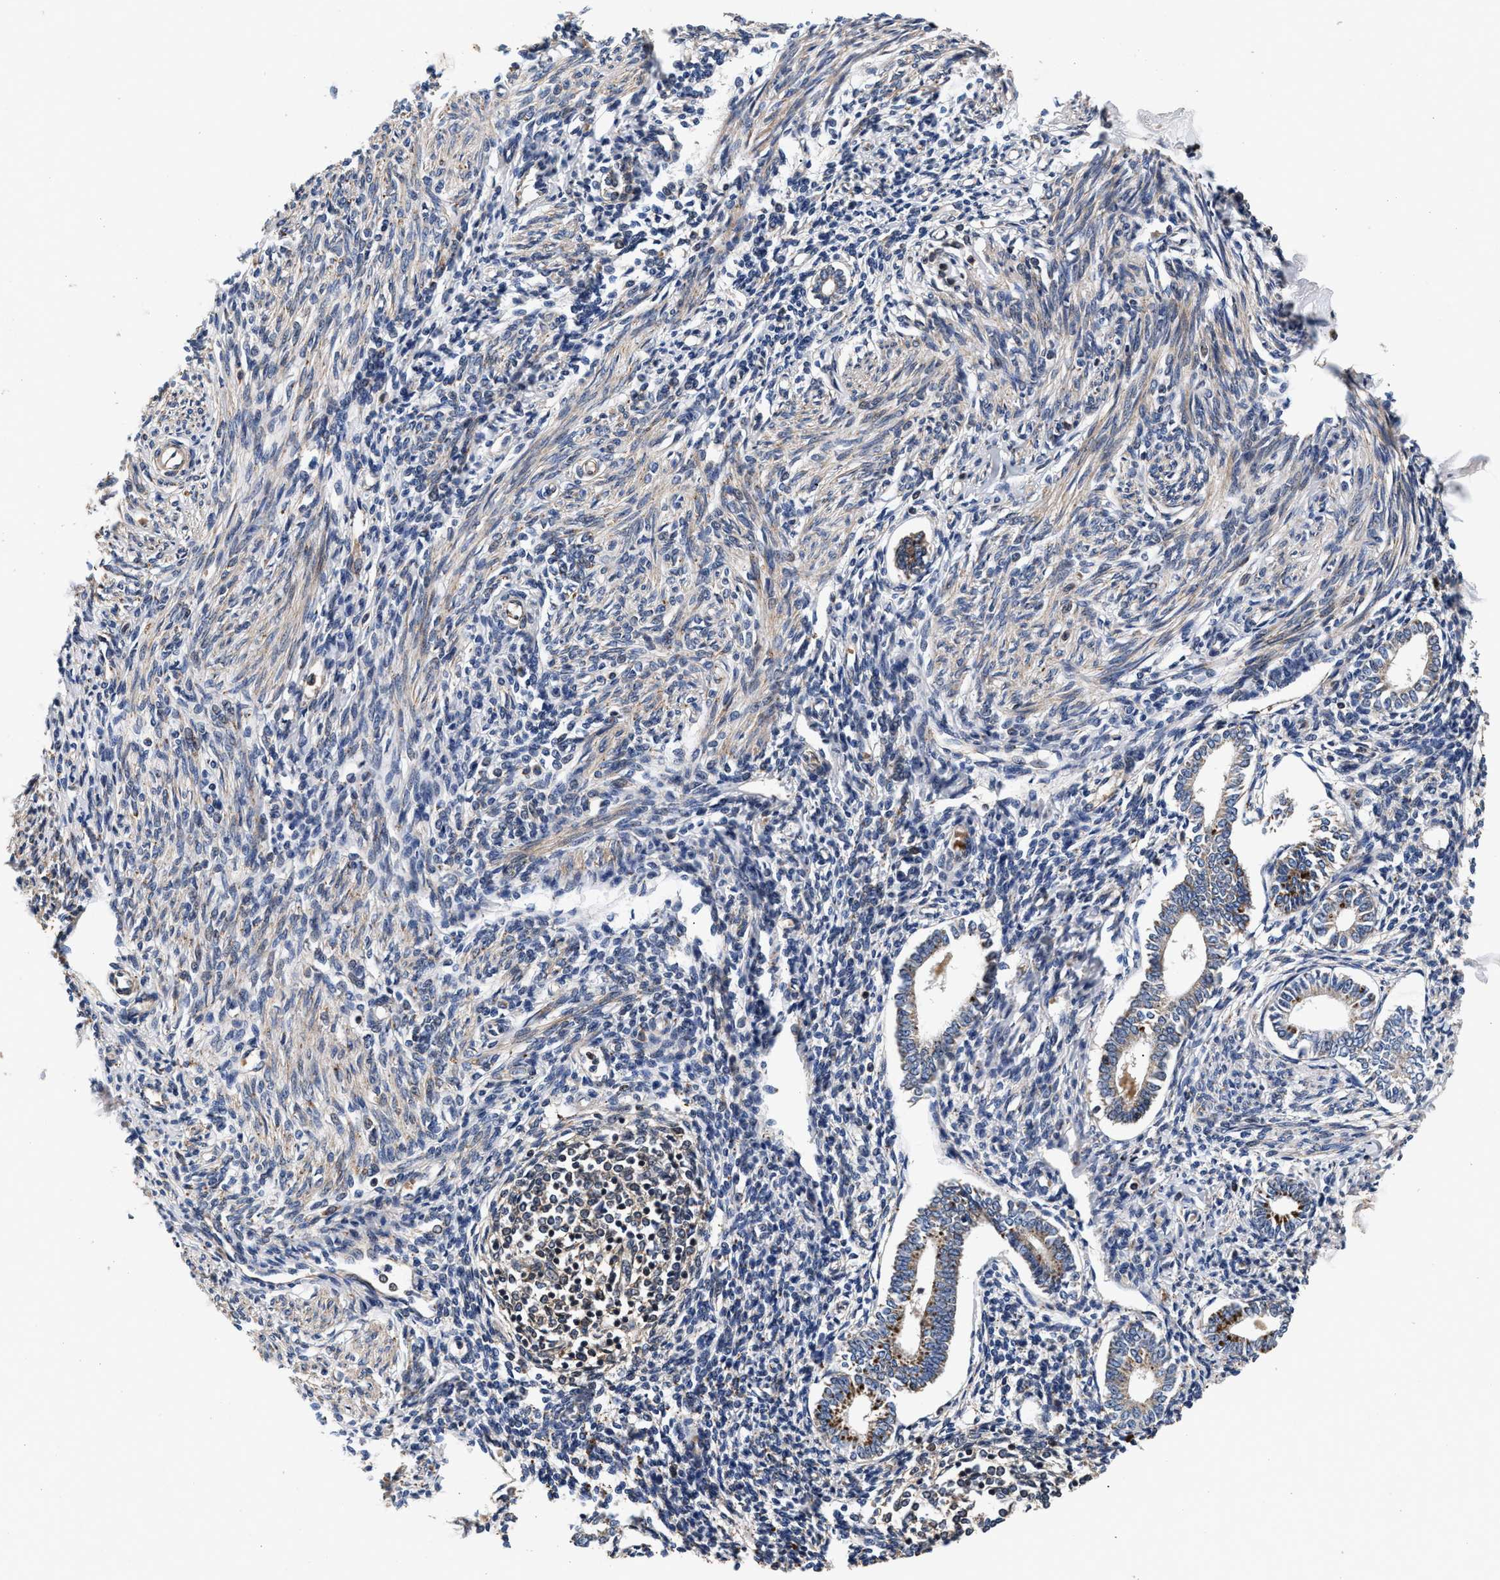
{"staining": {"intensity": "moderate", "quantity": ">75%", "location": "cytoplasmic/membranous"}, "tissue": "endometrium", "cell_type": "Cells in endometrial stroma", "image_type": "normal", "snomed": [{"axis": "morphology", "description": "Normal tissue, NOS"}, {"axis": "topography", "description": "Endometrium"}], "caption": "High-magnification brightfield microscopy of normal endometrium stained with DAB (brown) and counterstained with hematoxylin (blue). cells in endometrial stroma exhibit moderate cytoplasmic/membranous positivity is seen in about>75% of cells.", "gene": "NFKB2", "patient": {"sex": "female", "age": 71}}